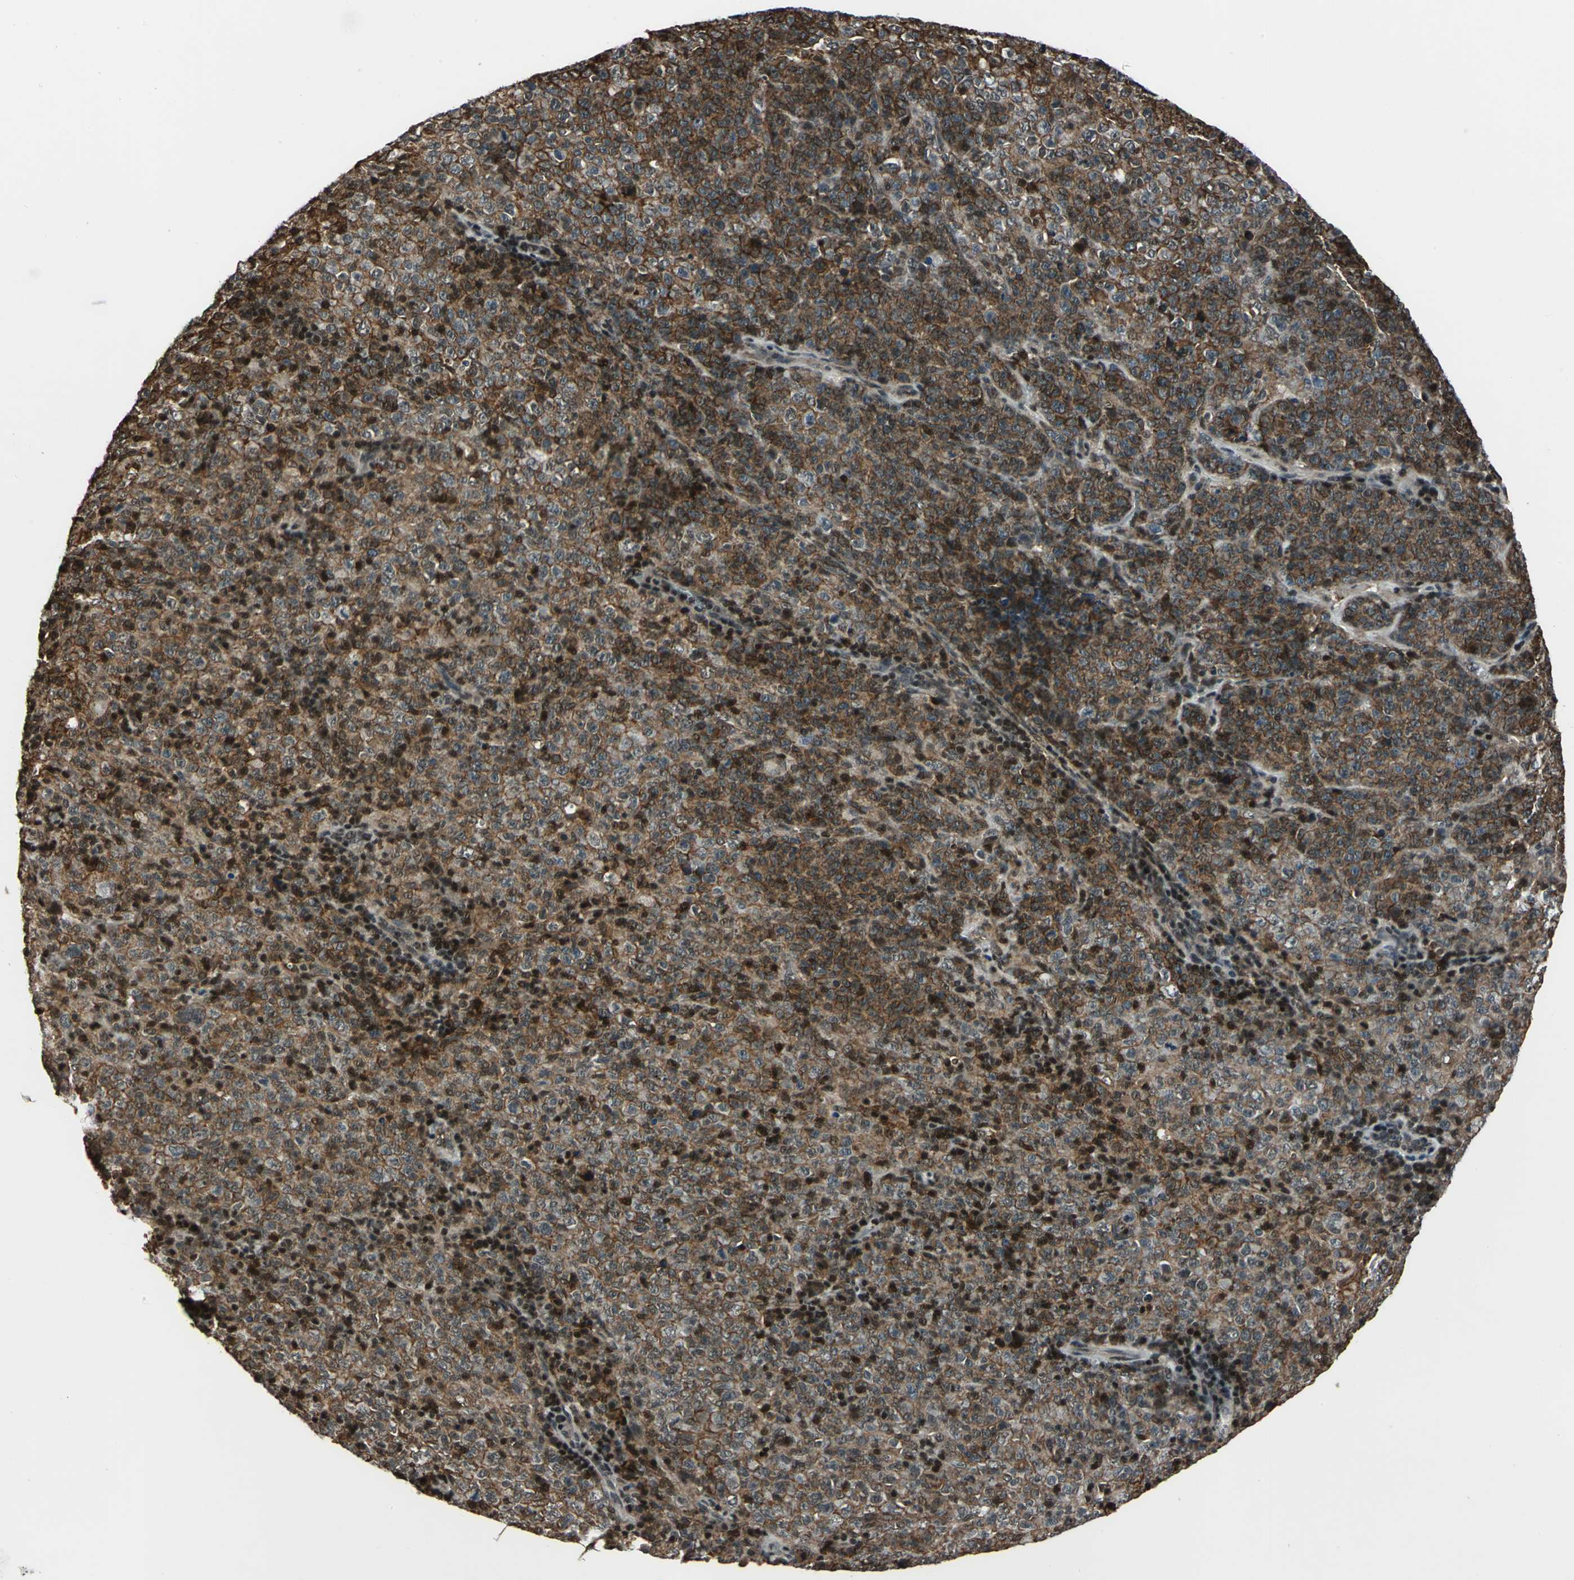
{"staining": {"intensity": "strong", "quantity": ">75%", "location": "cytoplasmic/membranous,nuclear"}, "tissue": "lymphoma", "cell_type": "Tumor cells", "image_type": "cancer", "snomed": [{"axis": "morphology", "description": "Malignant lymphoma, non-Hodgkin's type, High grade"}, {"axis": "topography", "description": "Tonsil"}], "caption": "A histopathology image showing strong cytoplasmic/membranous and nuclear staining in approximately >75% of tumor cells in lymphoma, as visualized by brown immunohistochemical staining.", "gene": "NR2C2", "patient": {"sex": "female", "age": 36}}